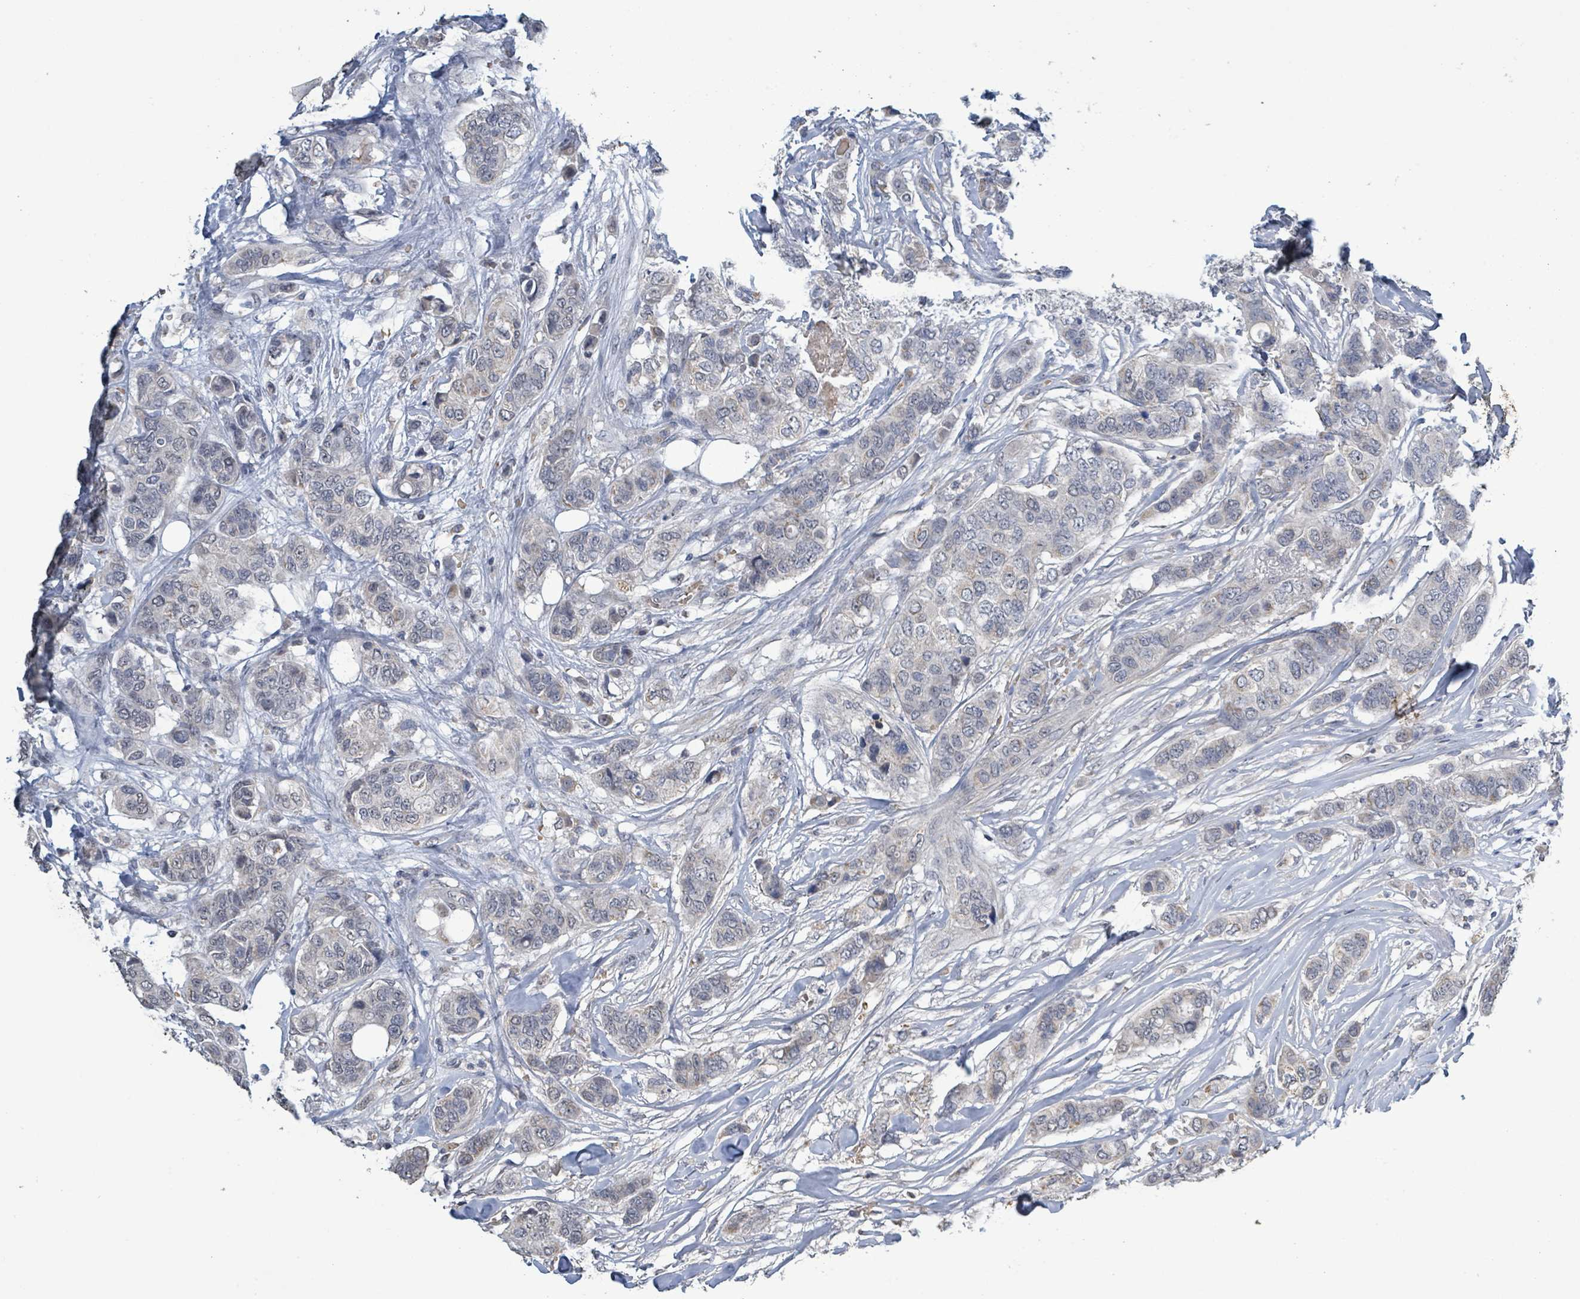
{"staining": {"intensity": "negative", "quantity": "none", "location": "none"}, "tissue": "breast cancer", "cell_type": "Tumor cells", "image_type": "cancer", "snomed": [{"axis": "morphology", "description": "Lobular carcinoma"}, {"axis": "topography", "description": "Breast"}], "caption": "The photomicrograph demonstrates no significant staining in tumor cells of breast cancer (lobular carcinoma).", "gene": "SEBOX", "patient": {"sex": "female", "age": 51}}